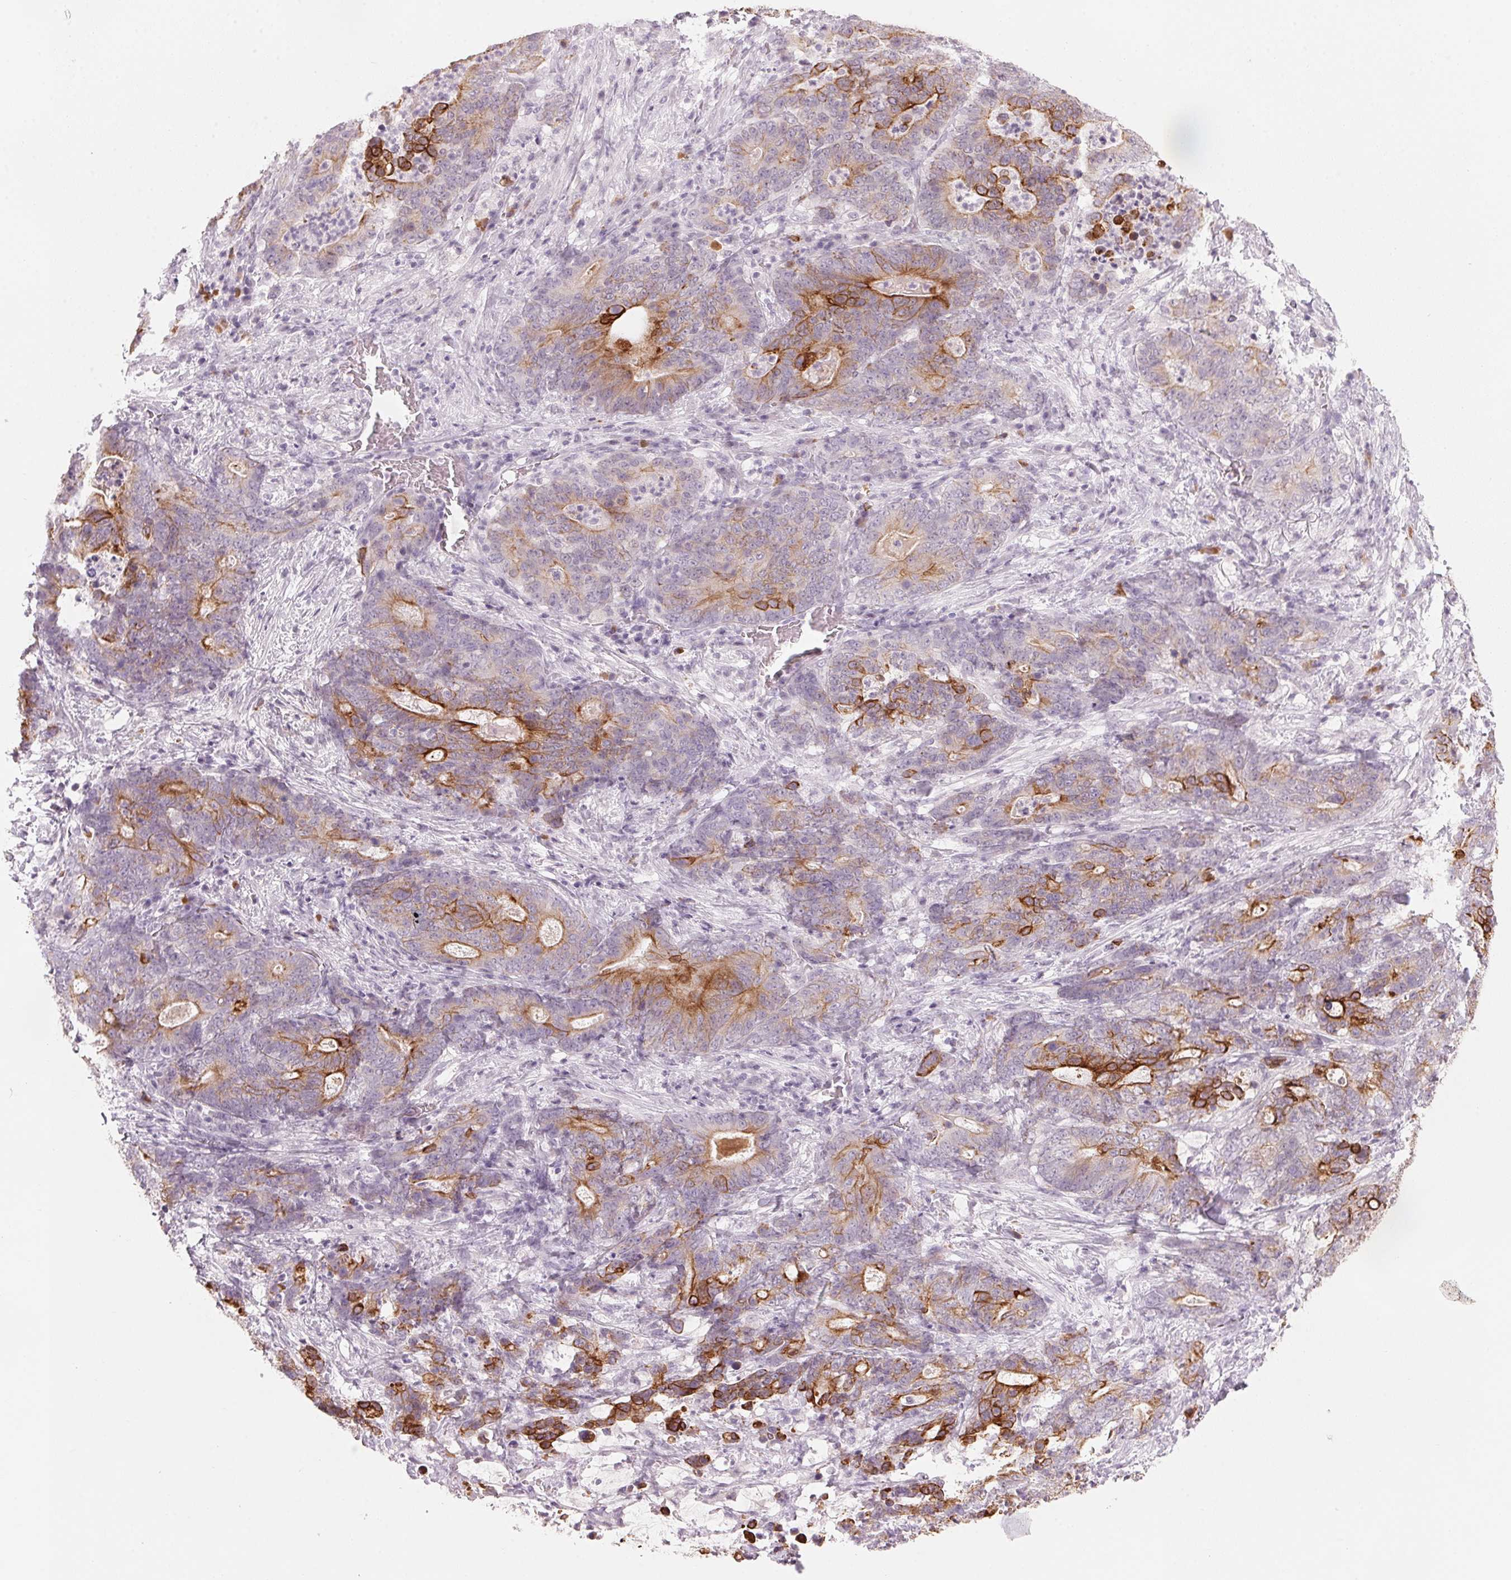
{"staining": {"intensity": "strong", "quantity": "25%-75%", "location": "cytoplasmic/membranous"}, "tissue": "stomach cancer", "cell_type": "Tumor cells", "image_type": "cancer", "snomed": [{"axis": "morphology", "description": "Normal tissue, NOS"}, {"axis": "morphology", "description": "Adenocarcinoma, NOS"}, {"axis": "topography", "description": "Stomach"}], "caption": "Human stomach adenocarcinoma stained with a brown dye demonstrates strong cytoplasmic/membranous positive staining in about 25%-75% of tumor cells.", "gene": "SCTR", "patient": {"sex": "female", "age": 64}}